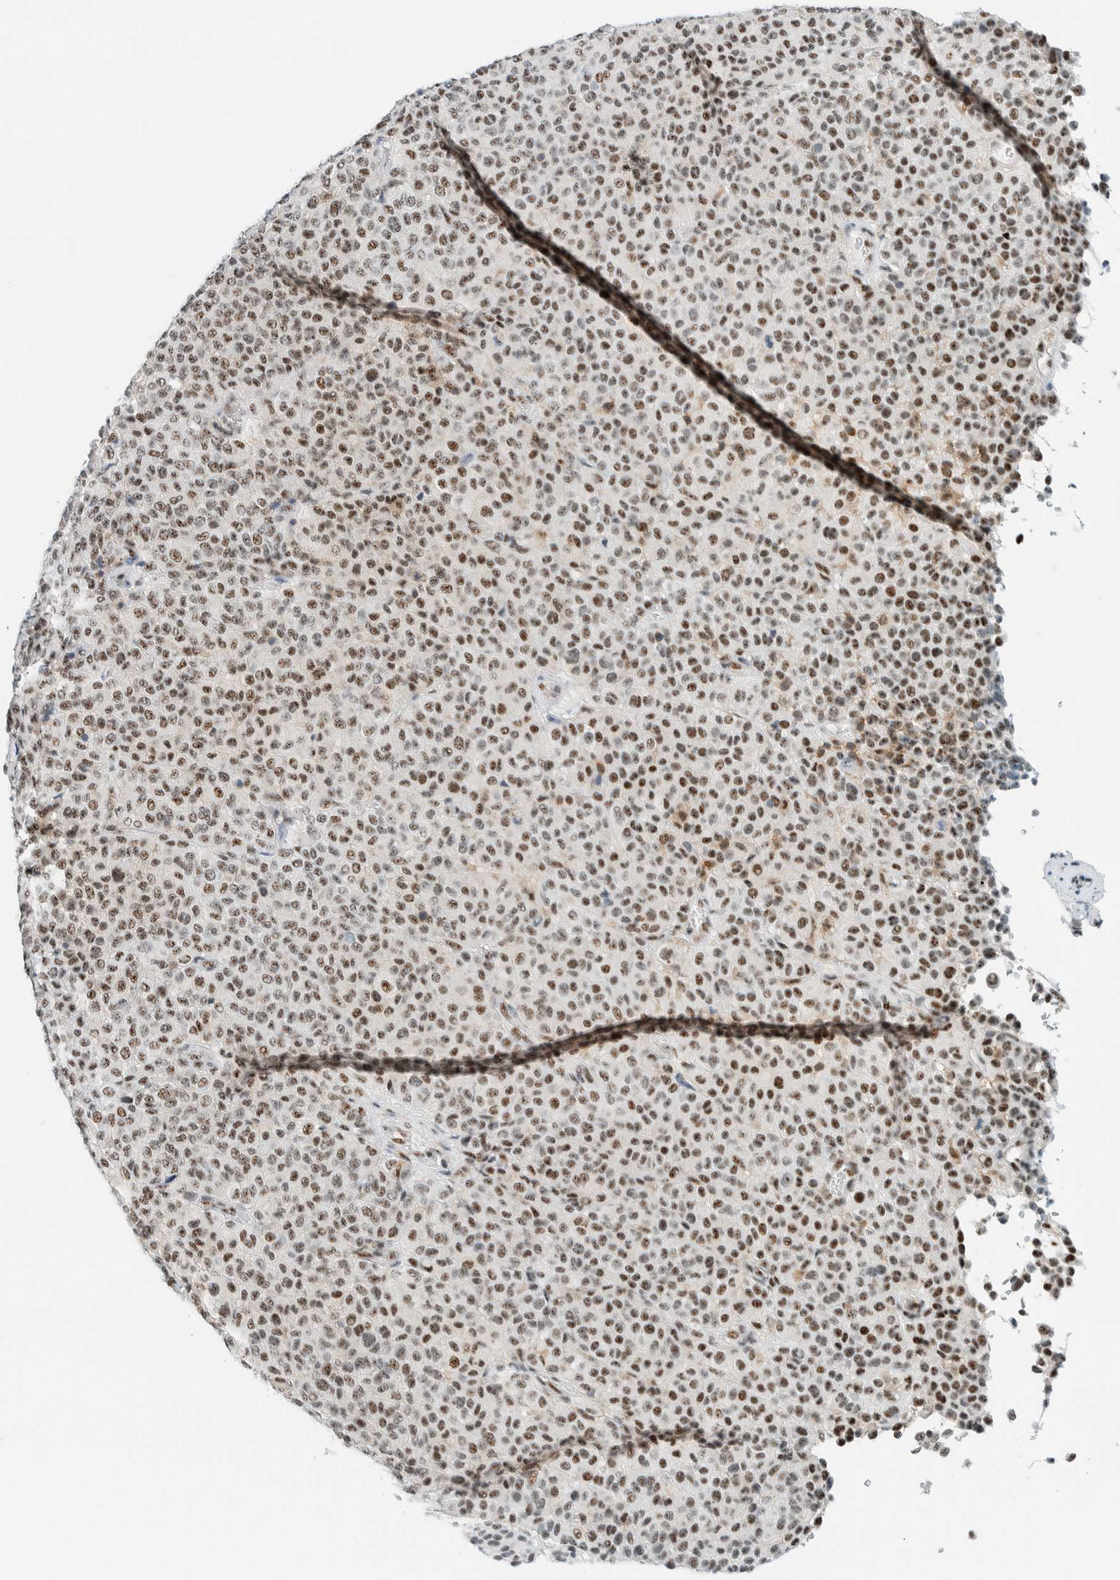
{"staining": {"intensity": "moderate", "quantity": "25%-75%", "location": "nuclear"}, "tissue": "melanoma", "cell_type": "Tumor cells", "image_type": "cancer", "snomed": [{"axis": "morphology", "description": "Malignant melanoma, Metastatic site"}, {"axis": "topography", "description": "Pancreas"}], "caption": "Protein staining of malignant melanoma (metastatic site) tissue reveals moderate nuclear expression in approximately 25%-75% of tumor cells.", "gene": "CYSRT1", "patient": {"sex": "female", "age": 30}}